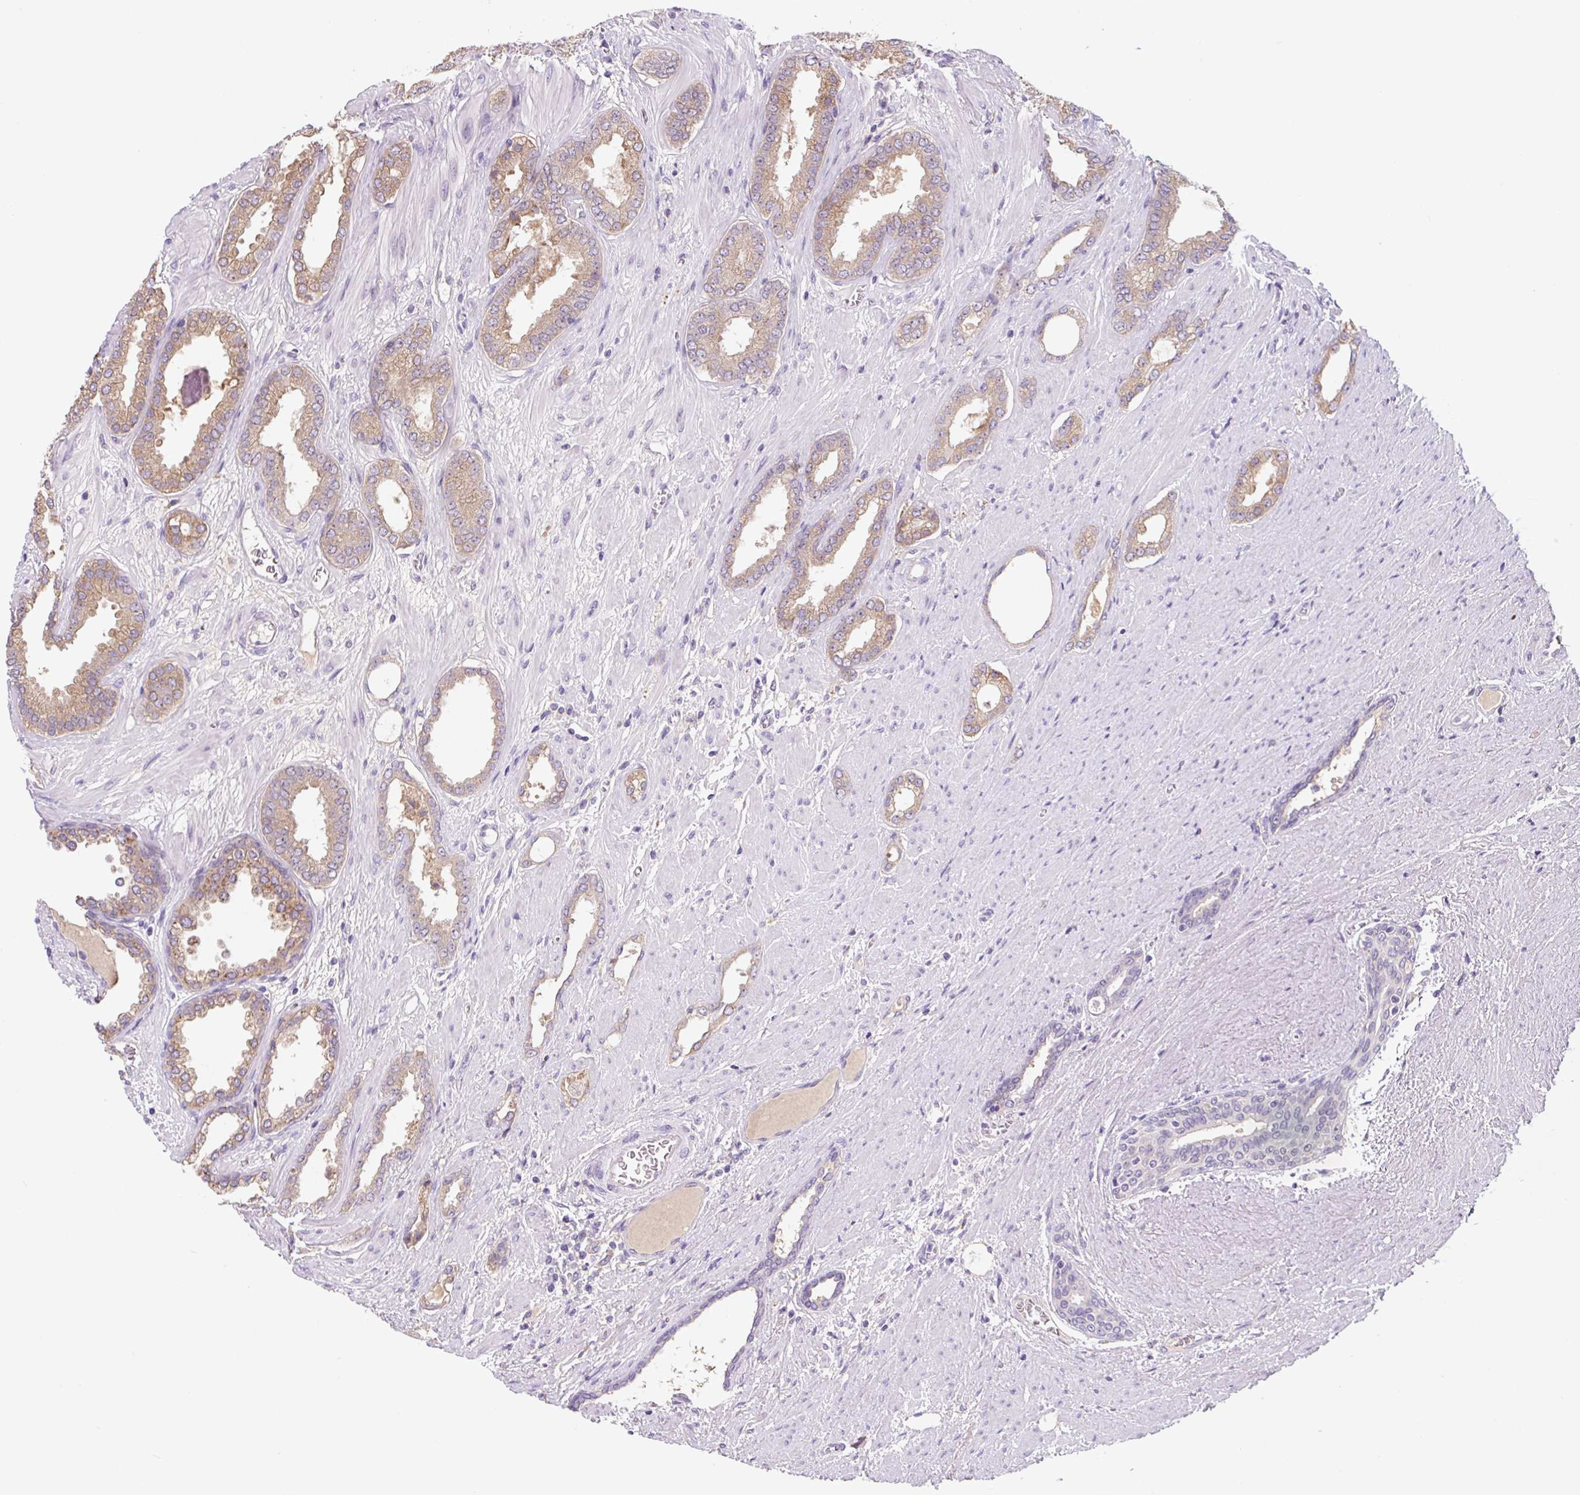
{"staining": {"intensity": "weak", "quantity": ">75%", "location": "cytoplasmic/membranous"}, "tissue": "prostate cancer", "cell_type": "Tumor cells", "image_type": "cancer", "snomed": [{"axis": "morphology", "description": "Adenocarcinoma, High grade"}, {"axis": "topography", "description": "Prostate"}], "caption": "Brown immunohistochemical staining in human prostate cancer exhibits weak cytoplasmic/membranous positivity in about >75% of tumor cells.", "gene": "FZD5", "patient": {"sex": "male", "age": 58}}